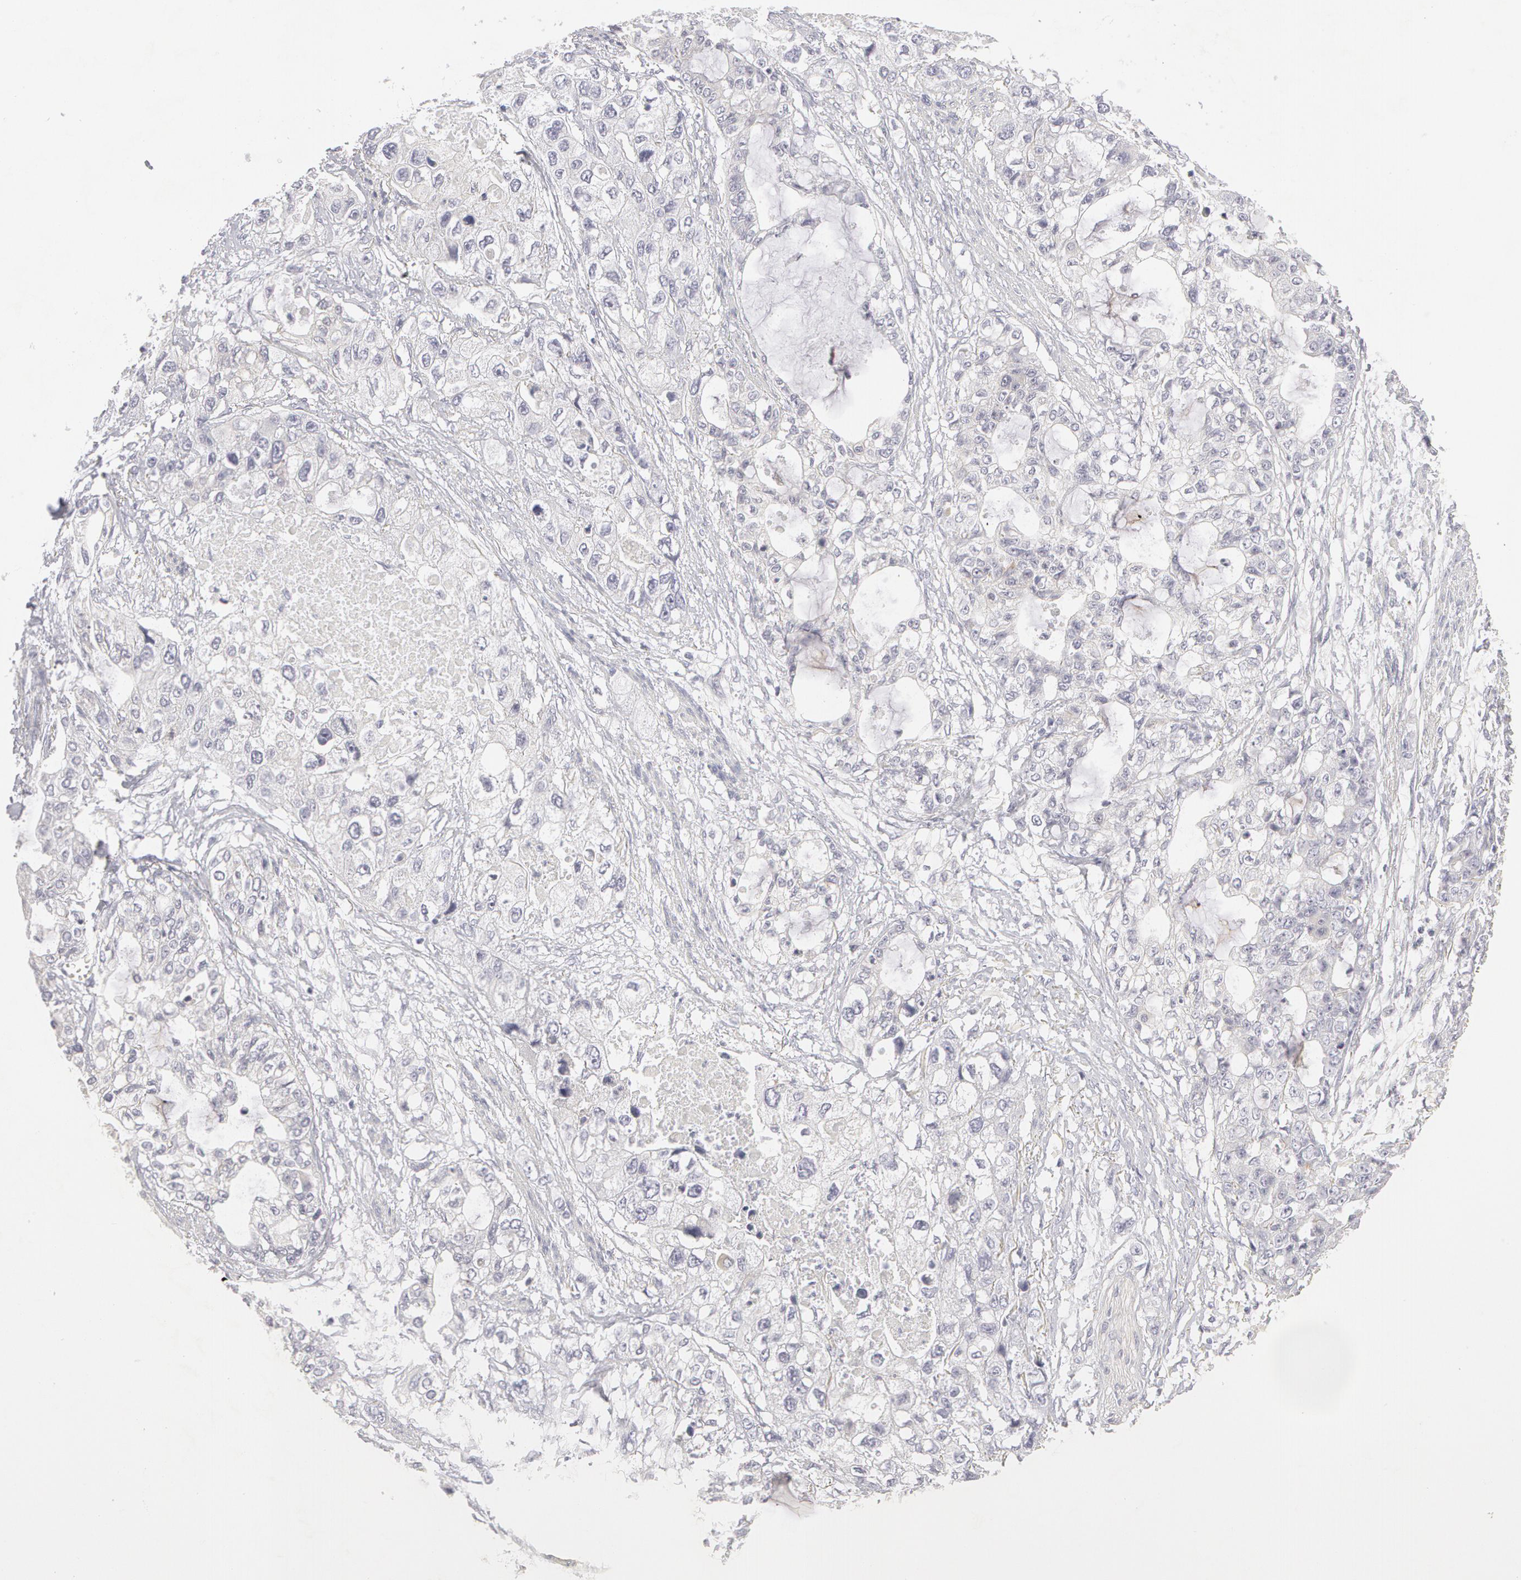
{"staining": {"intensity": "negative", "quantity": "none", "location": "none"}, "tissue": "stomach cancer", "cell_type": "Tumor cells", "image_type": "cancer", "snomed": [{"axis": "morphology", "description": "Adenocarcinoma, NOS"}, {"axis": "topography", "description": "Stomach, upper"}], "caption": "IHC of stomach adenocarcinoma shows no expression in tumor cells. (IHC, brightfield microscopy, high magnification).", "gene": "ABCB1", "patient": {"sex": "female", "age": 52}}